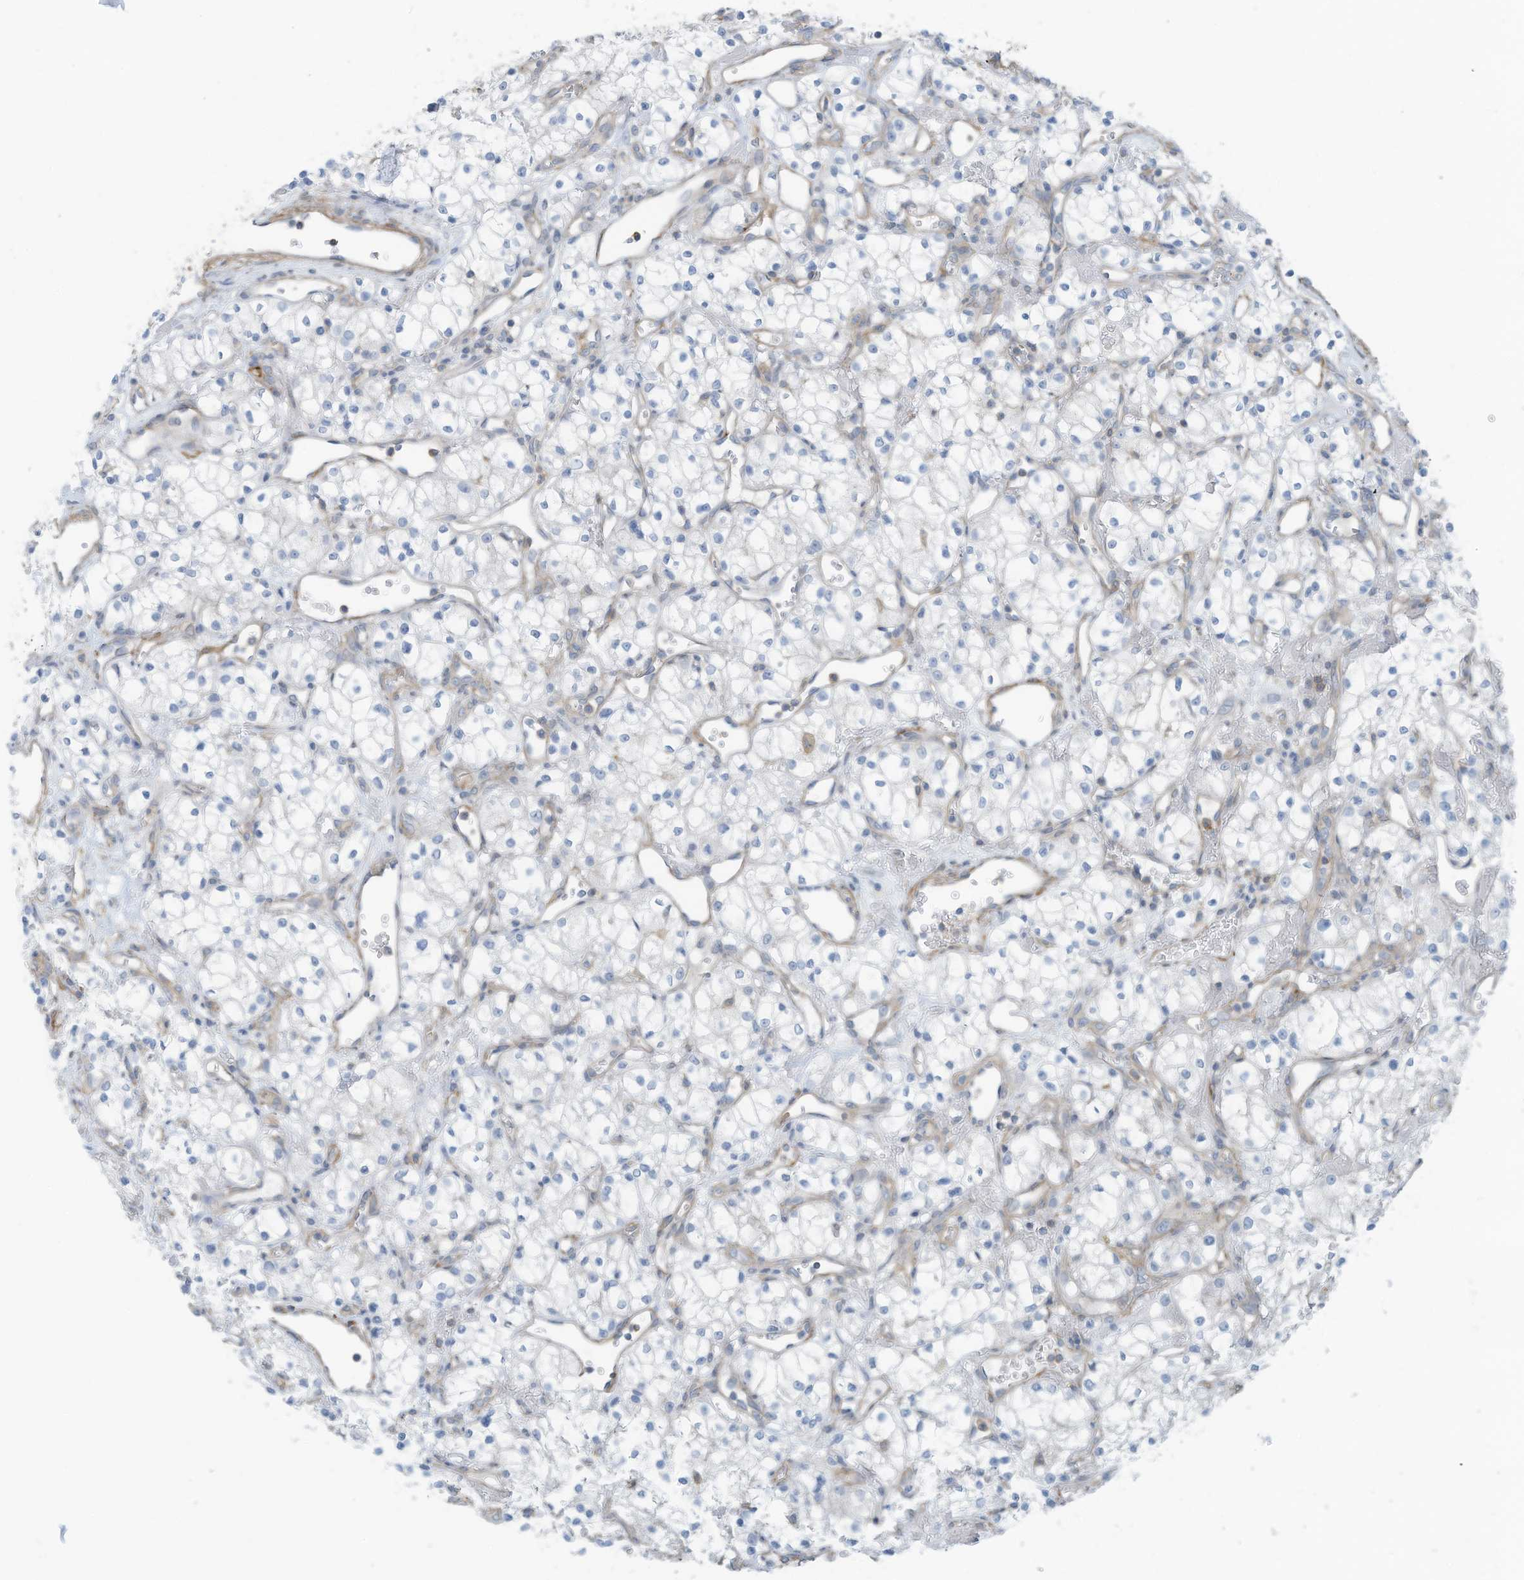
{"staining": {"intensity": "negative", "quantity": "none", "location": "none"}, "tissue": "renal cancer", "cell_type": "Tumor cells", "image_type": "cancer", "snomed": [{"axis": "morphology", "description": "Adenocarcinoma, NOS"}, {"axis": "topography", "description": "Kidney"}], "caption": "DAB immunohistochemical staining of human renal cancer (adenocarcinoma) displays no significant positivity in tumor cells.", "gene": "ZNF846", "patient": {"sex": "male", "age": 59}}